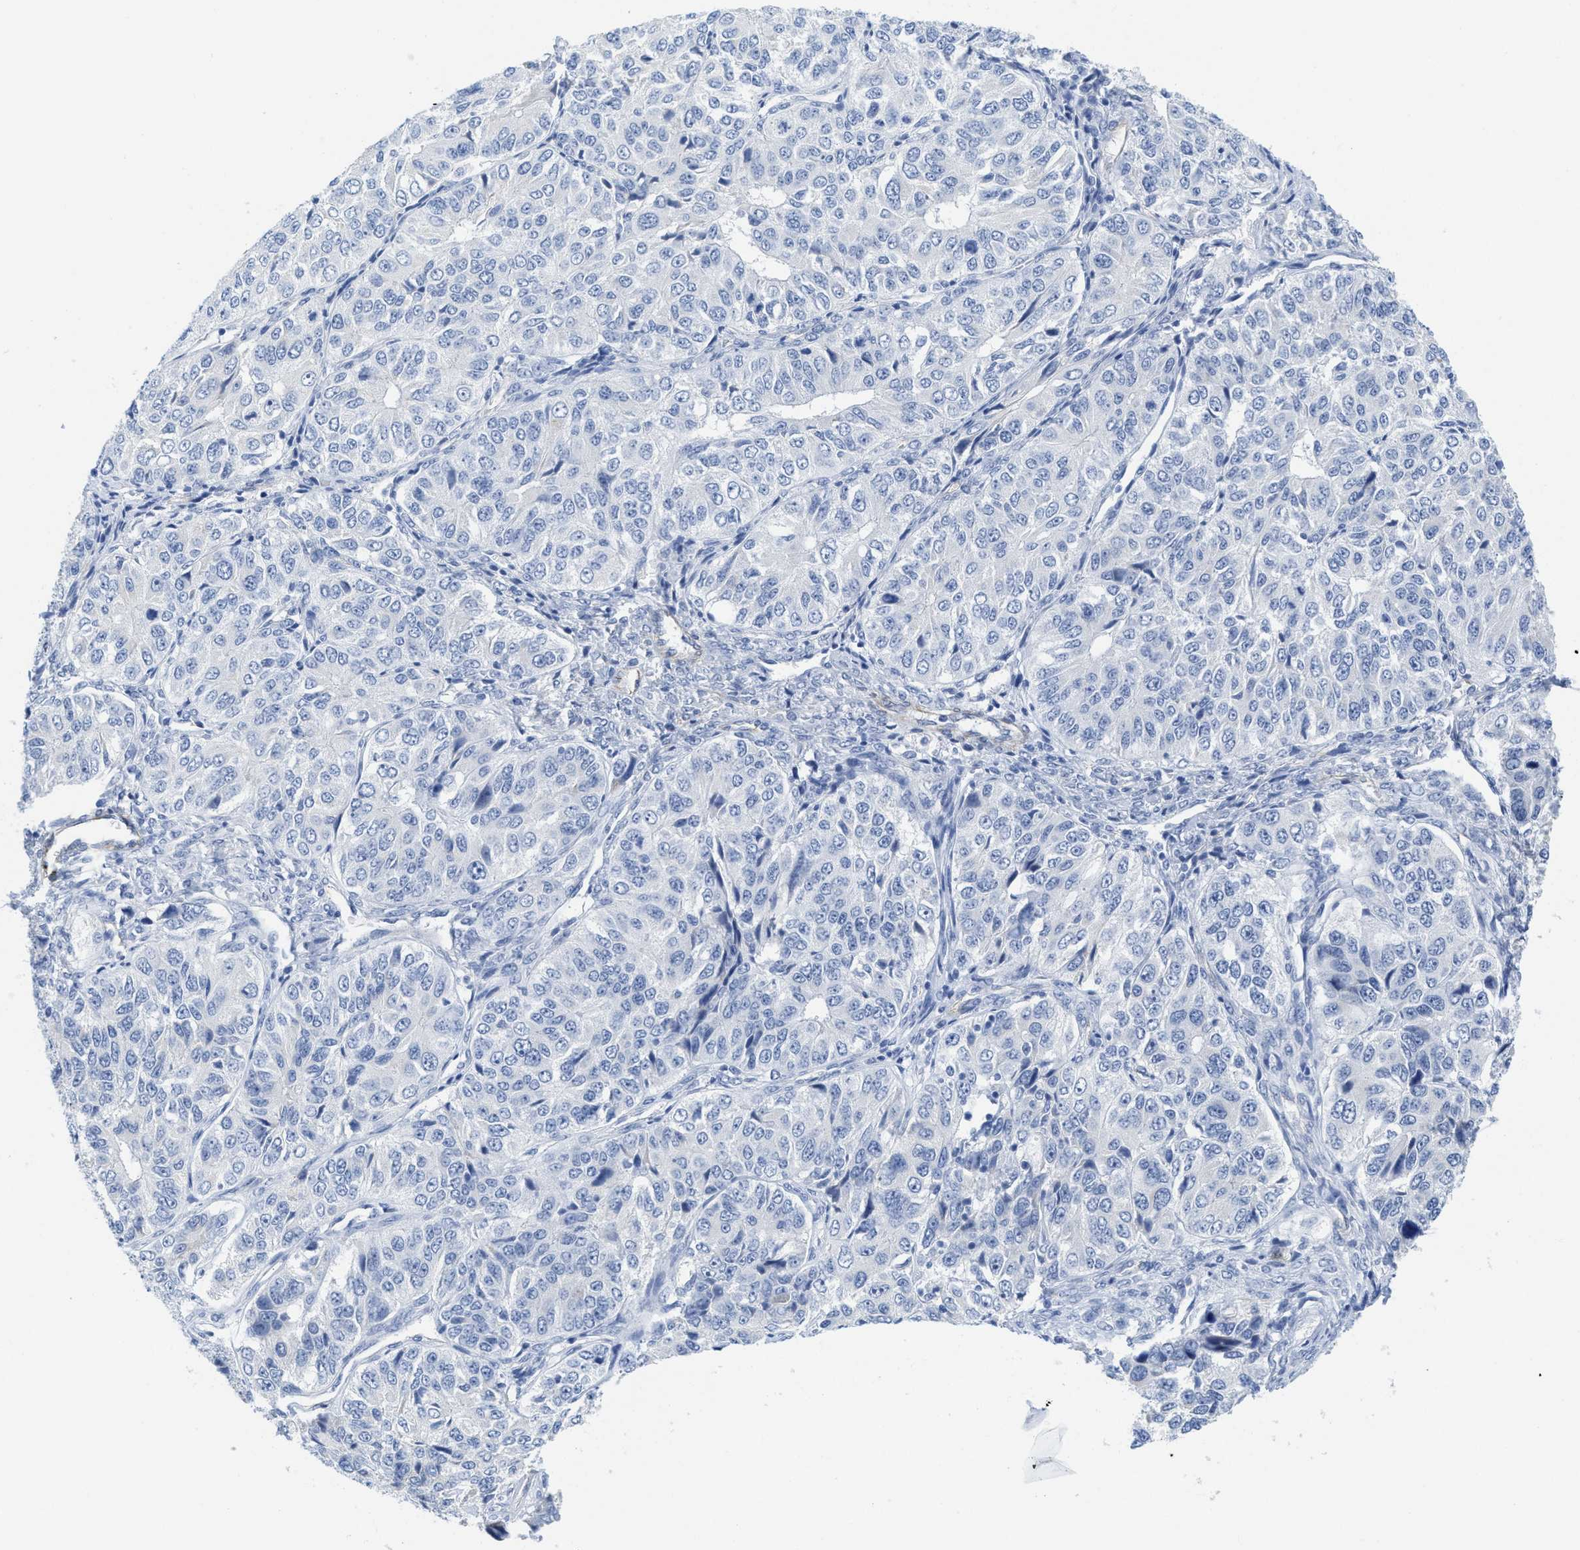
{"staining": {"intensity": "negative", "quantity": "none", "location": "none"}, "tissue": "ovarian cancer", "cell_type": "Tumor cells", "image_type": "cancer", "snomed": [{"axis": "morphology", "description": "Carcinoma, endometroid"}, {"axis": "topography", "description": "Ovary"}], "caption": "The photomicrograph demonstrates no staining of tumor cells in ovarian cancer (endometroid carcinoma).", "gene": "TUB", "patient": {"sex": "female", "age": 51}}